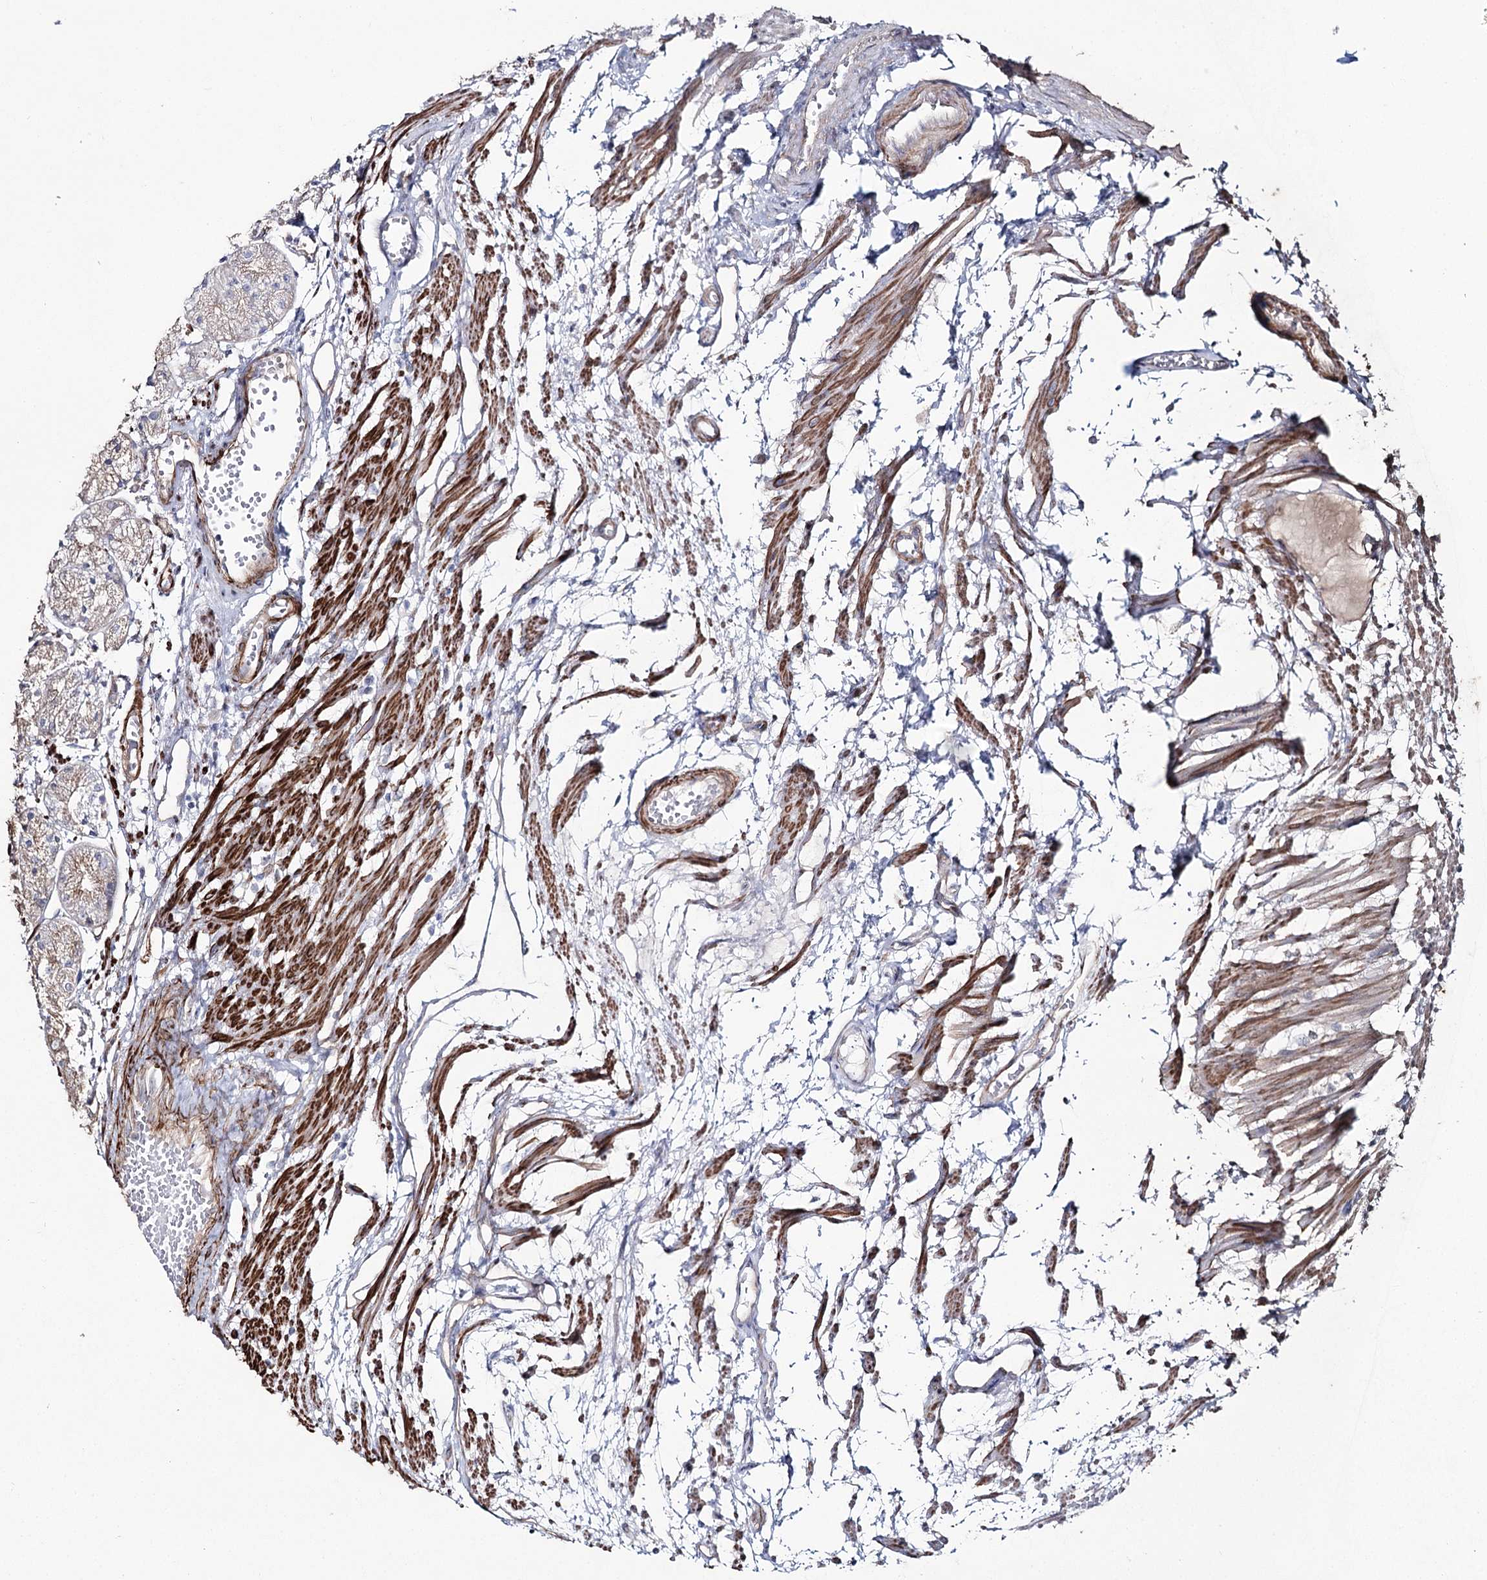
{"staining": {"intensity": "weak", "quantity": "<25%", "location": "cytoplasmic/membranous"}, "tissue": "stomach", "cell_type": "Glandular cells", "image_type": "normal", "snomed": [{"axis": "morphology", "description": "Normal tissue, NOS"}, {"axis": "topography", "description": "Stomach, upper"}], "caption": "The image displays no significant positivity in glandular cells of stomach.", "gene": "SUMF1", "patient": {"sex": "male", "age": 72}}